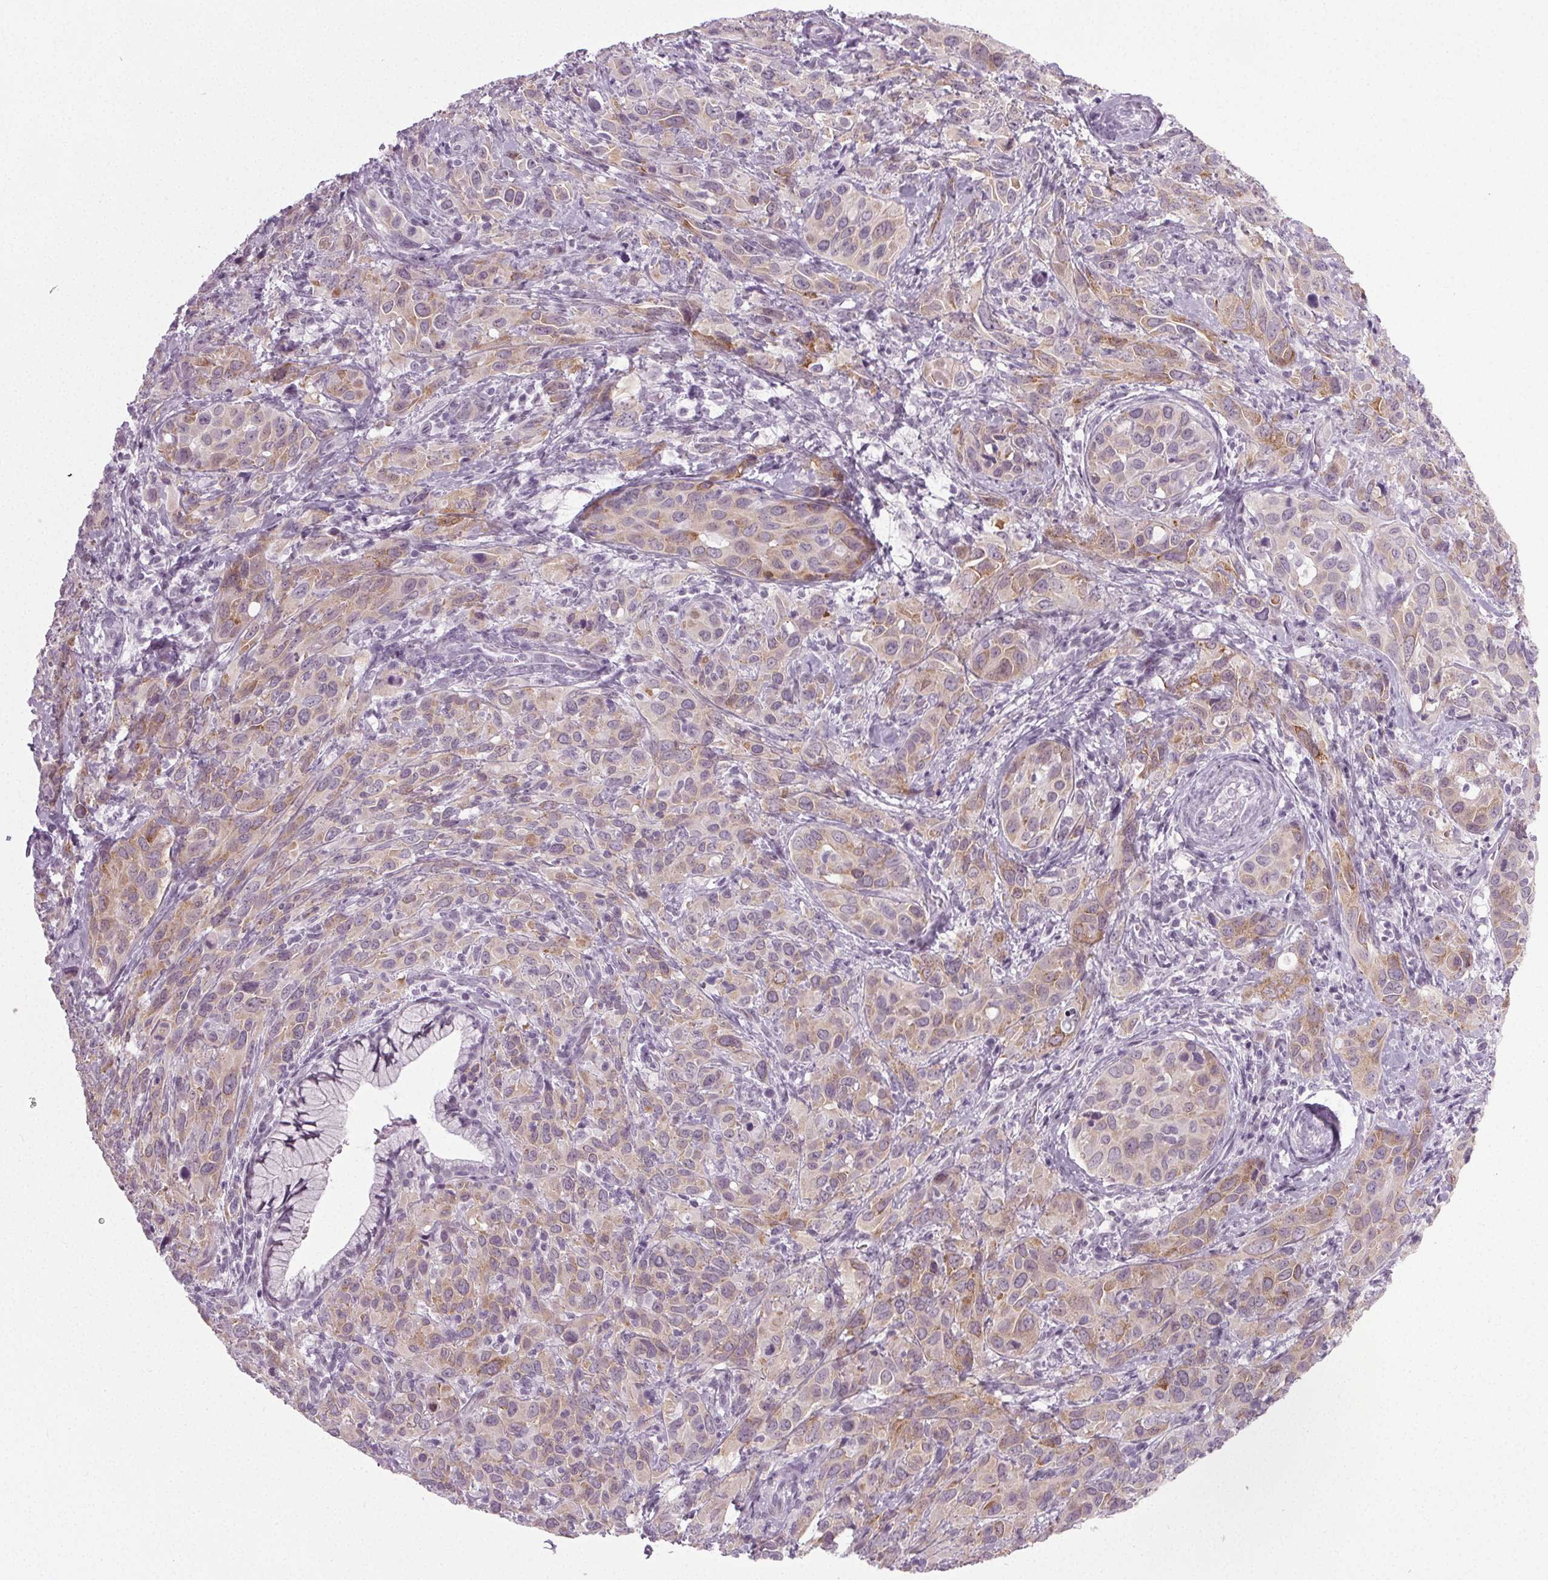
{"staining": {"intensity": "weak", "quantity": "25%-75%", "location": "cytoplasmic/membranous"}, "tissue": "cervical cancer", "cell_type": "Tumor cells", "image_type": "cancer", "snomed": [{"axis": "morphology", "description": "Squamous cell carcinoma, NOS"}, {"axis": "topography", "description": "Cervix"}], "caption": "Immunohistochemistry (DAB) staining of human cervical cancer (squamous cell carcinoma) shows weak cytoplasmic/membranous protein expression in about 25%-75% of tumor cells.", "gene": "IGF2BP1", "patient": {"sex": "female", "age": 51}}